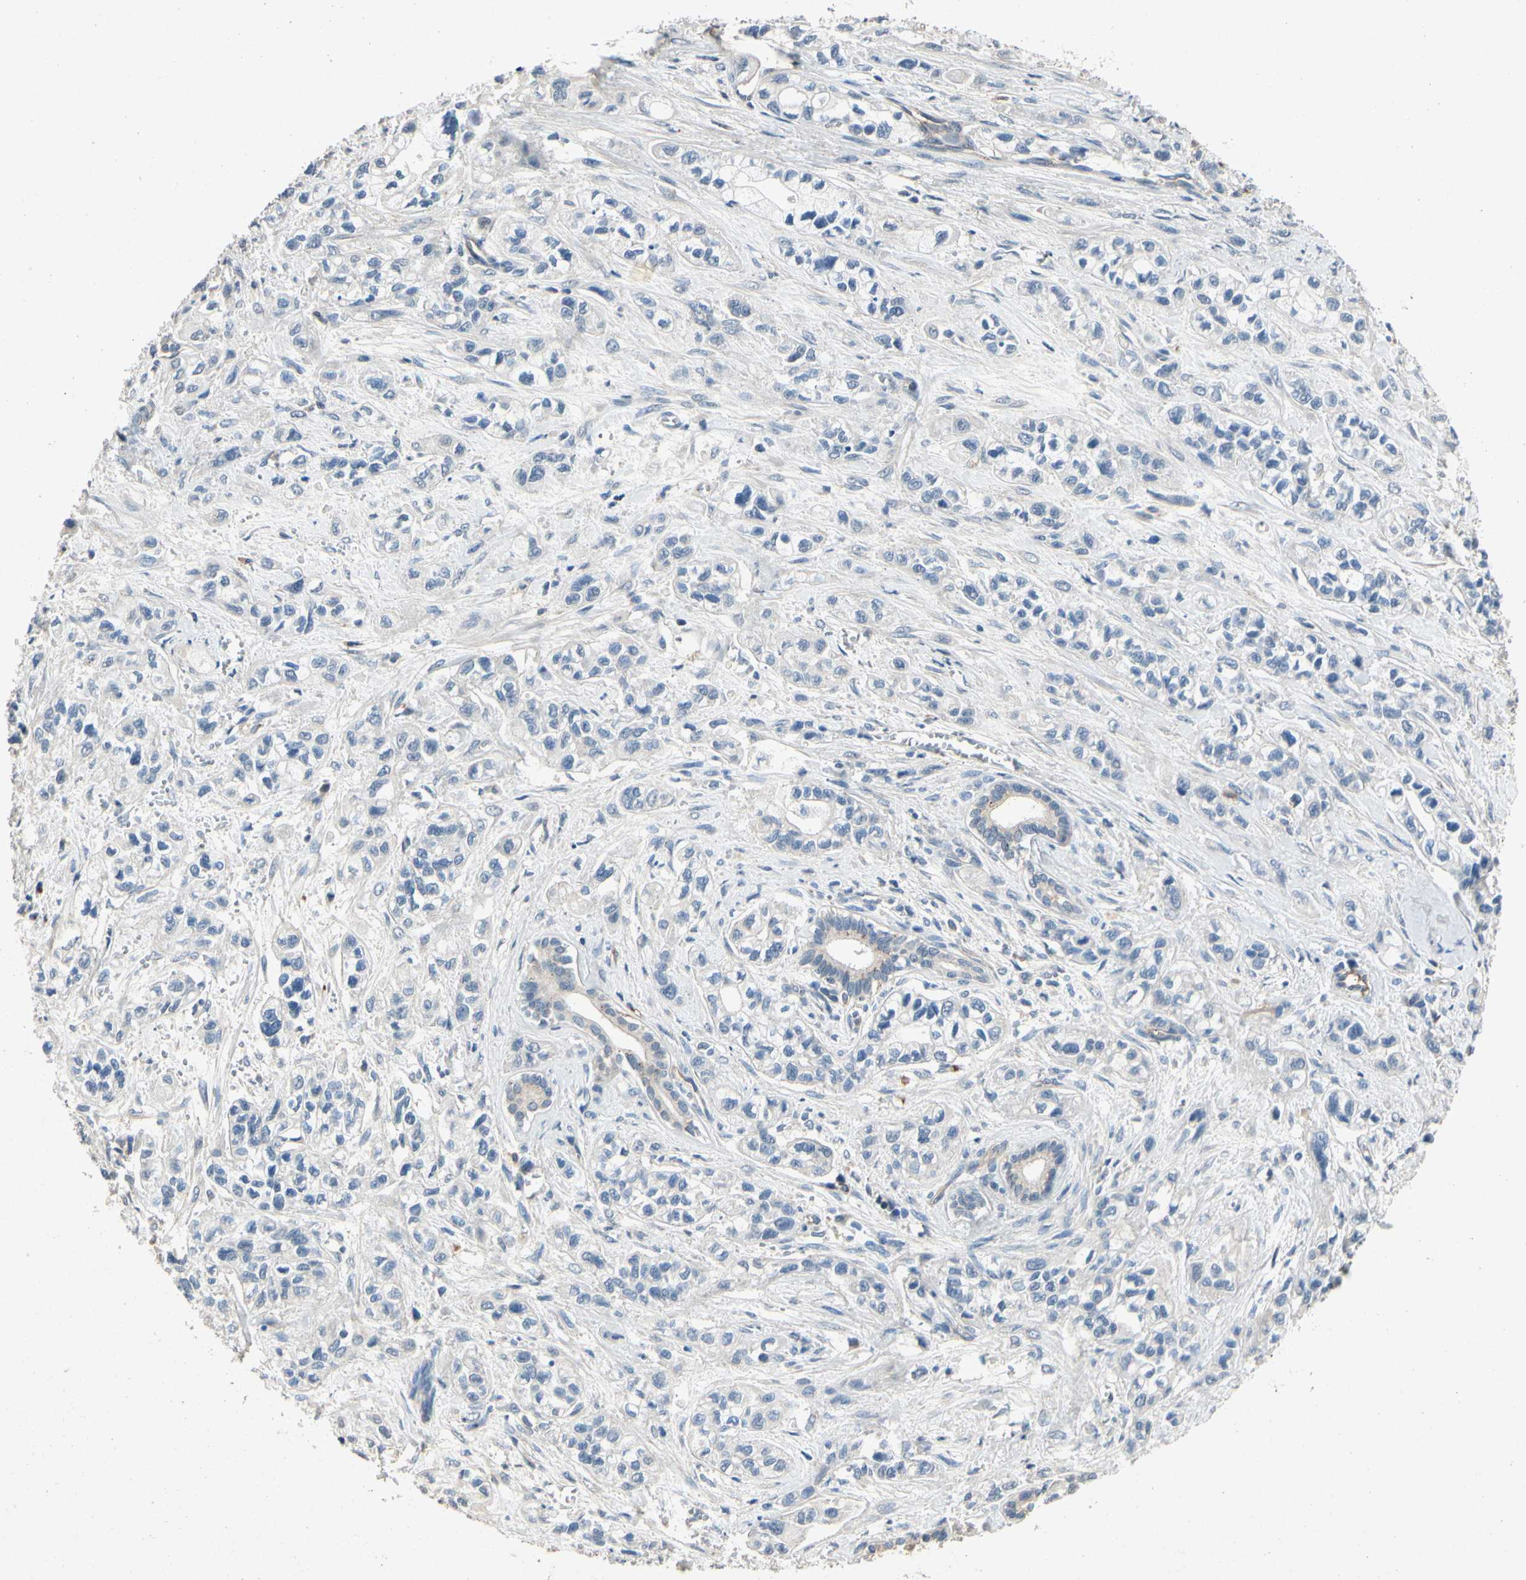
{"staining": {"intensity": "negative", "quantity": "none", "location": "none"}, "tissue": "pancreatic cancer", "cell_type": "Tumor cells", "image_type": "cancer", "snomed": [{"axis": "morphology", "description": "Adenocarcinoma, NOS"}, {"axis": "topography", "description": "Pancreas"}], "caption": "This is an immunohistochemistry histopathology image of human pancreatic cancer. There is no positivity in tumor cells.", "gene": "ALPL", "patient": {"sex": "male", "age": 74}}